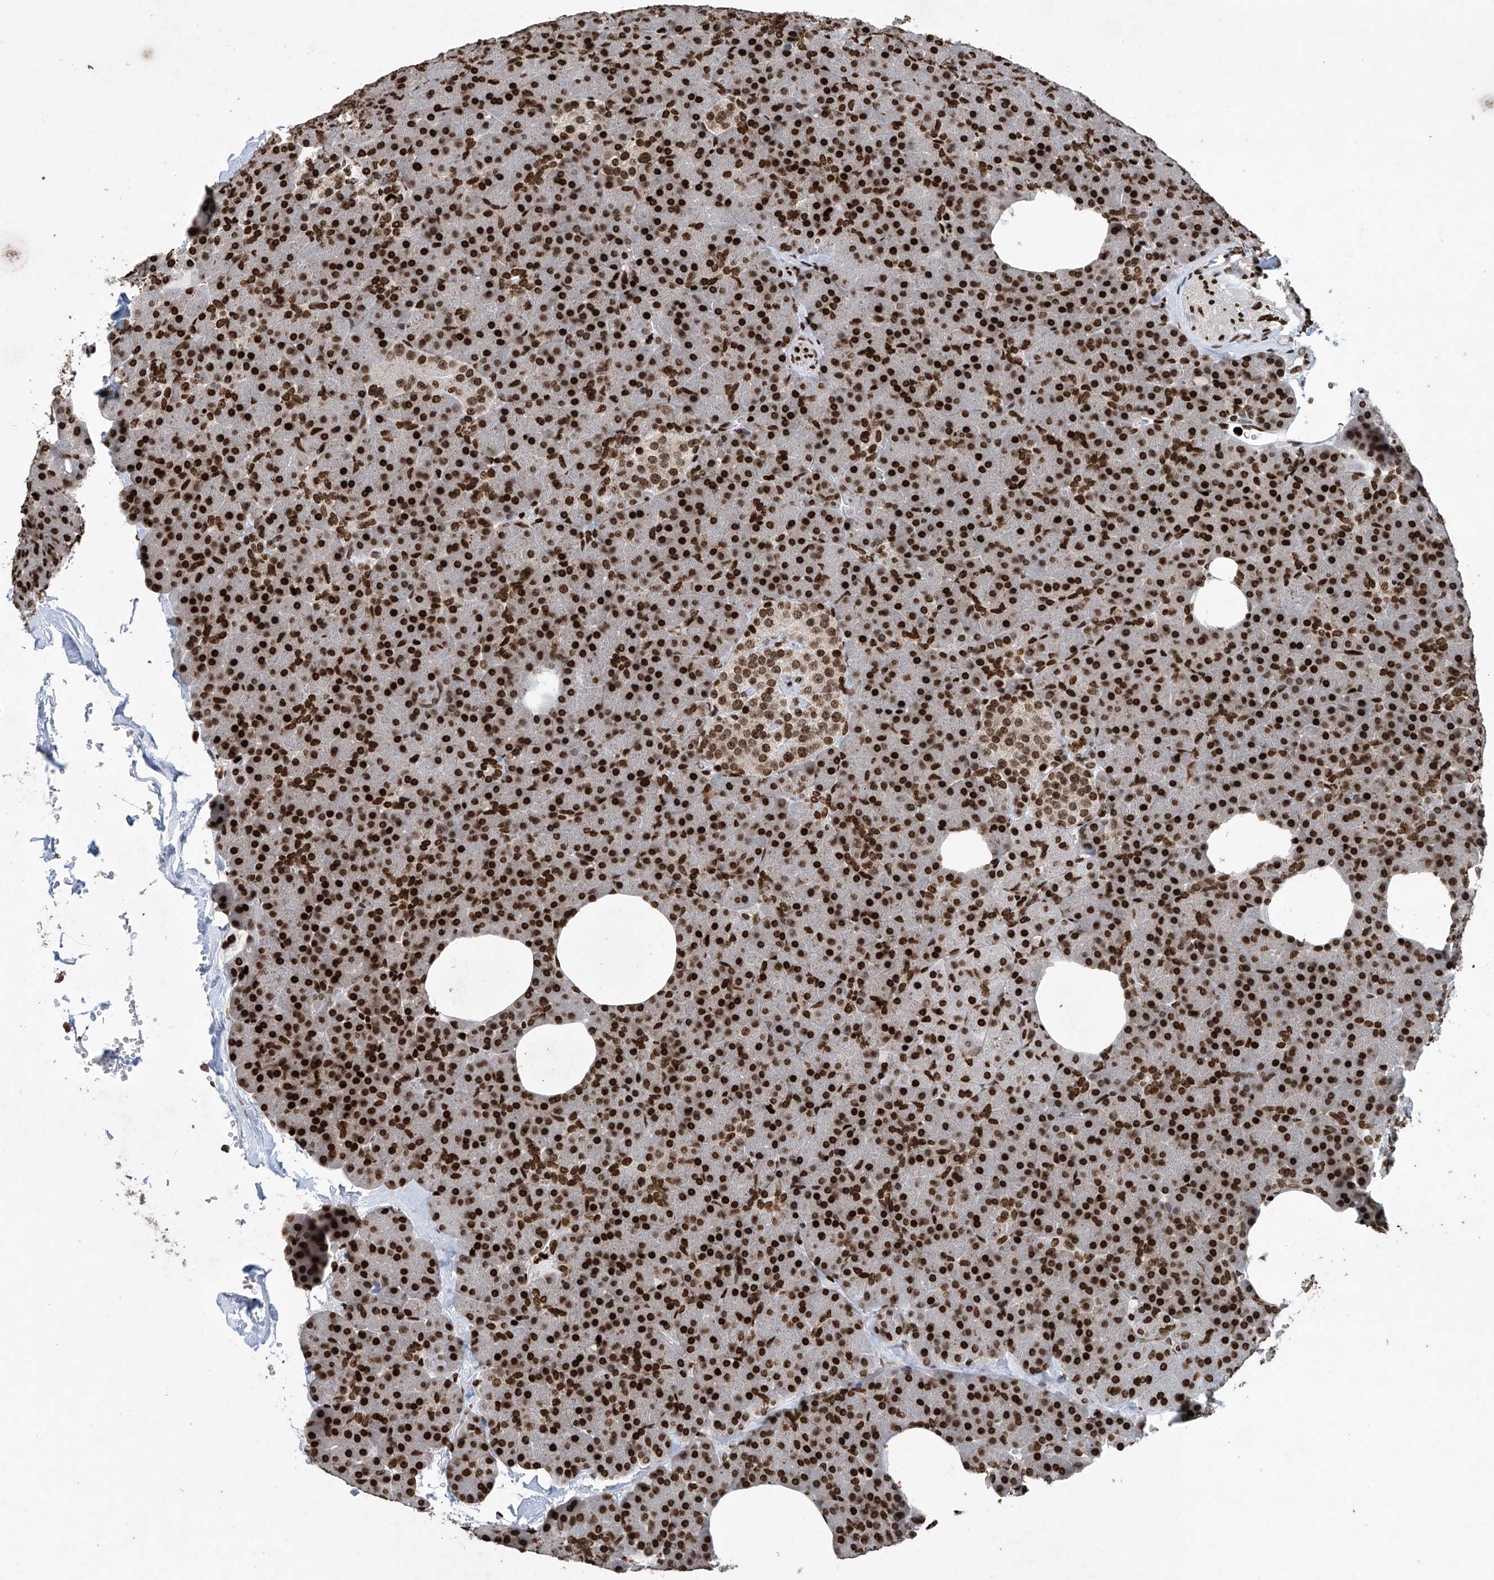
{"staining": {"intensity": "strong", "quantity": ">75%", "location": "nuclear"}, "tissue": "pancreas", "cell_type": "Exocrine glandular cells", "image_type": "normal", "snomed": [{"axis": "morphology", "description": "Normal tissue, NOS"}, {"axis": "morphology", "description": "Carcinoid, malignant, NOS"}, {"axis": "topography", "description": "Pancreas"}], "caption": "High-power microscopy captured an IHC image of normal pancreas, revealing strong nuclear expression in approximately >75% of exocrine glandular cells.", "gene": "H4C16", "patient": {"sex": "female", "age": 35}}